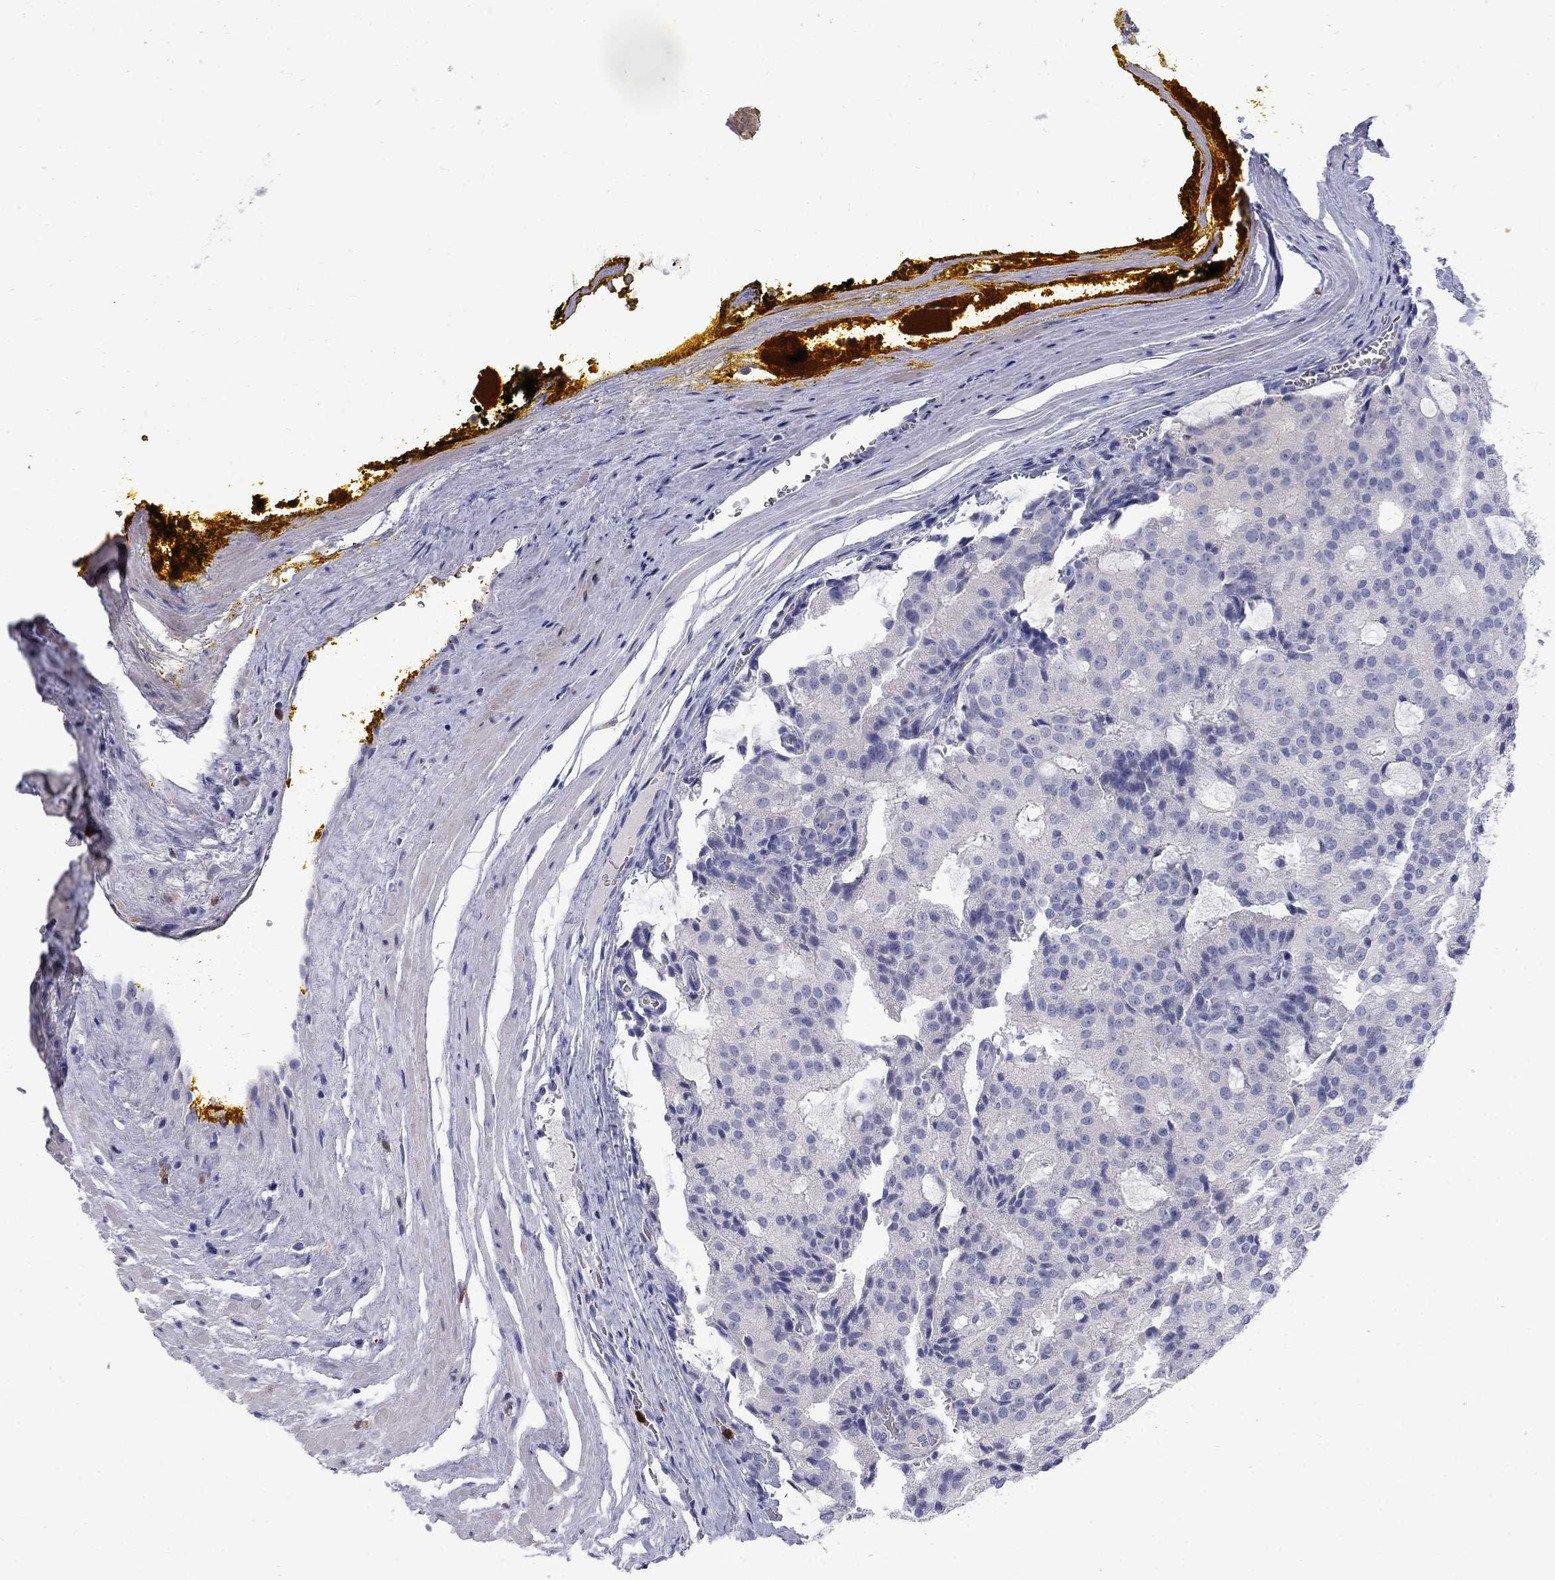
{"staining": {"intensity": "negative", "quantity": "none", "location": "none"}, "tissue": "prostate cancer", "cell_type": "Tumor cells", "image_type": "cancer", "snomed": [{"axis": "morphology", "description": "Adenocarcinoma, NOS"}, {"axis": "topography", "description": "Prostate and seminal vesicle, NOS"}, {"axis": "topography", "description": "Prostate"}], "caption": "A high-resolution micrograph shows IHC staining of prostate cancer (adenocarcinoma), which displays no significant staining in tumor cells.", "gene": "SERPINB2", "patient": {"sex": "male", "age": 67}}